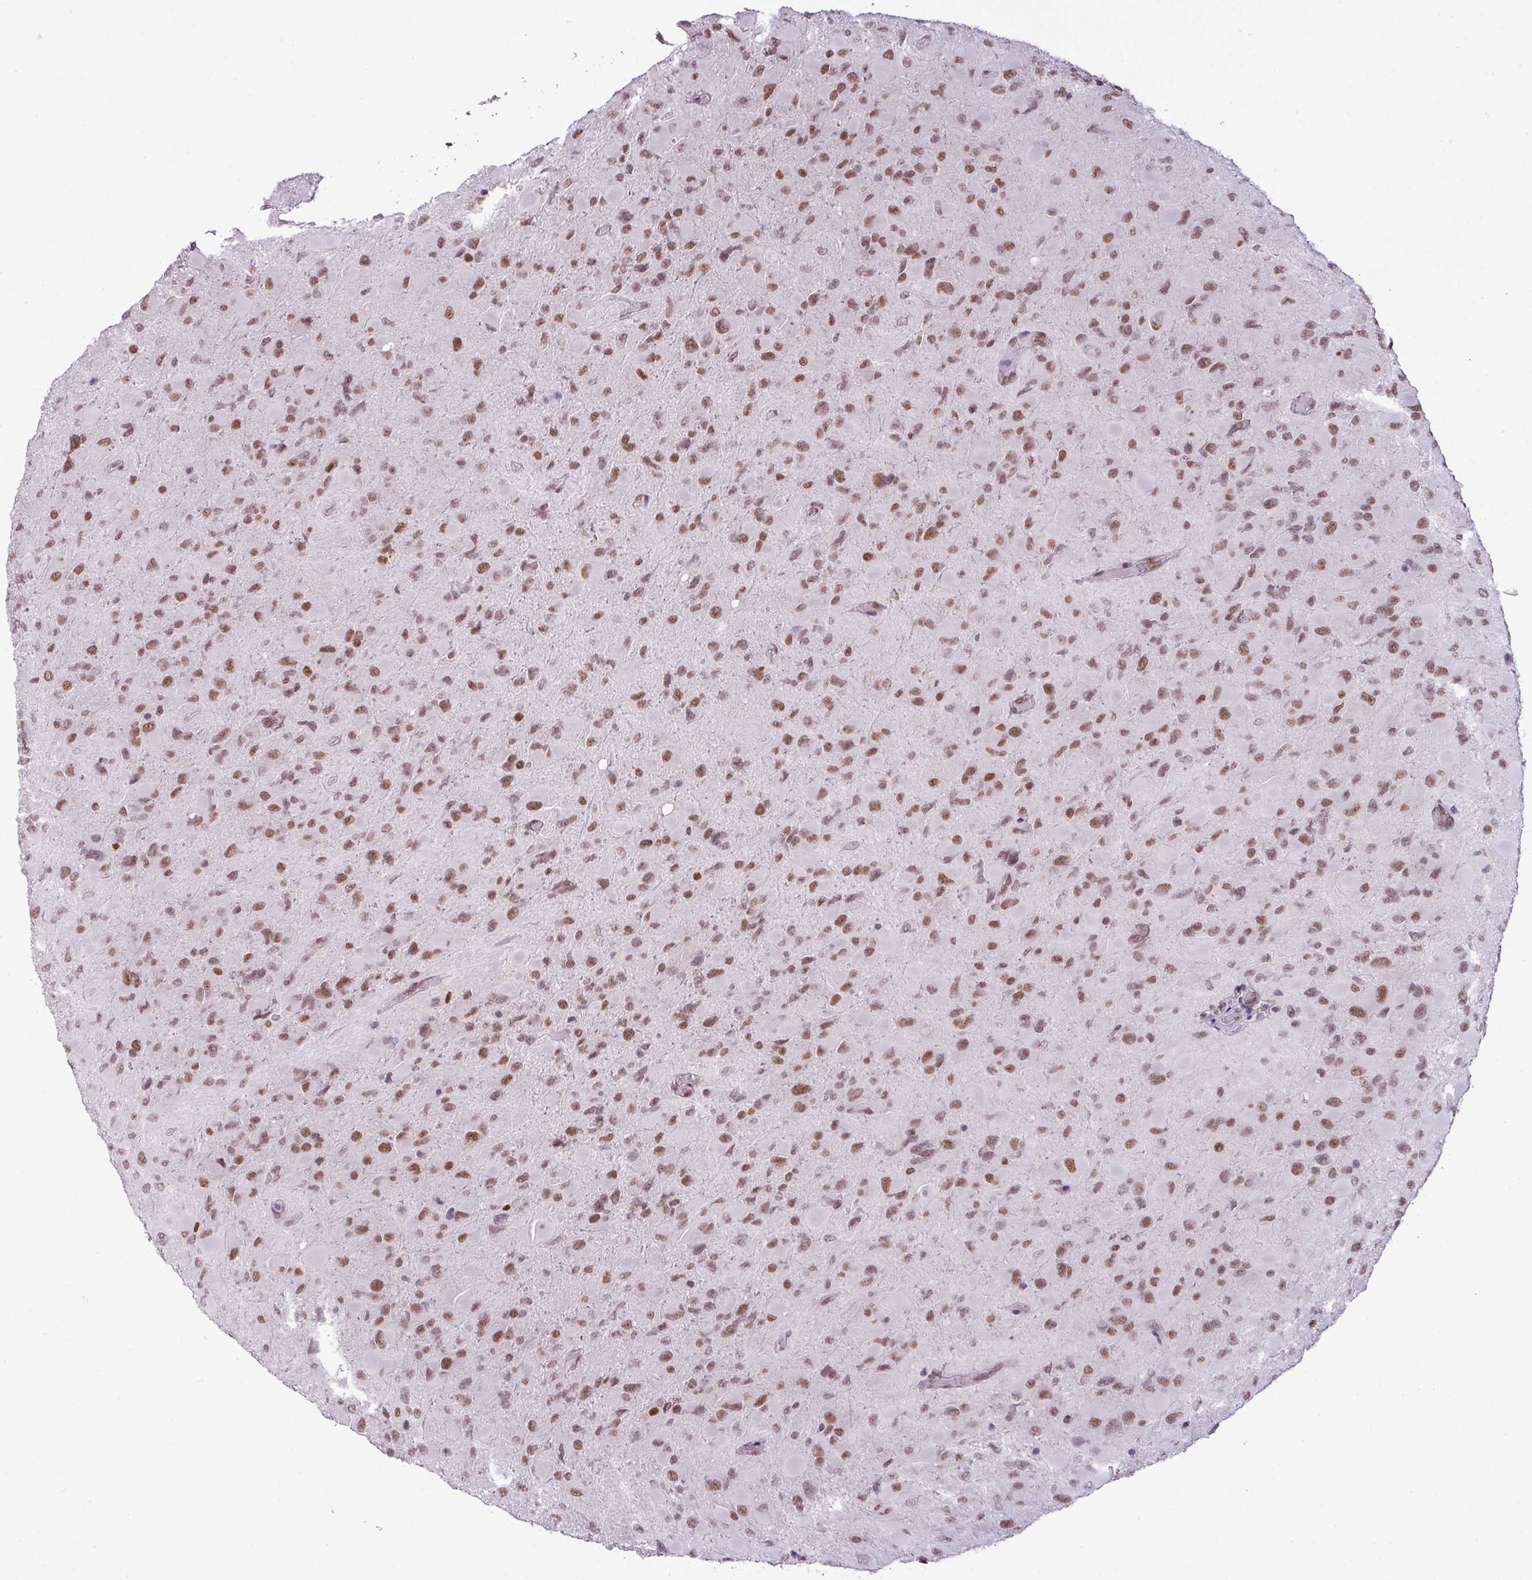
{"staining": {"intensity": "moderate", "quantity": "25%-75%", "location": "nuclear"}, "tissue": "glioma", "cell_type": "Tumor cells", "image_type": "cancer", "snomed": [{"axis": "morphology", "description": "Glioma, malignant, High grade"}, {"axis": "topography", "description": "Cerebral cortex"}], "caption": "Glioma stained with DAB immunohistochemistry (IHC) shows medium levels of moderate nuclear positivity in about 25%-75% of tumor cells. (IHC, brightfield microscopy, high magnification).", "gene": "ARL6IP4", "patient": {"sex": "female", "age": 36}}